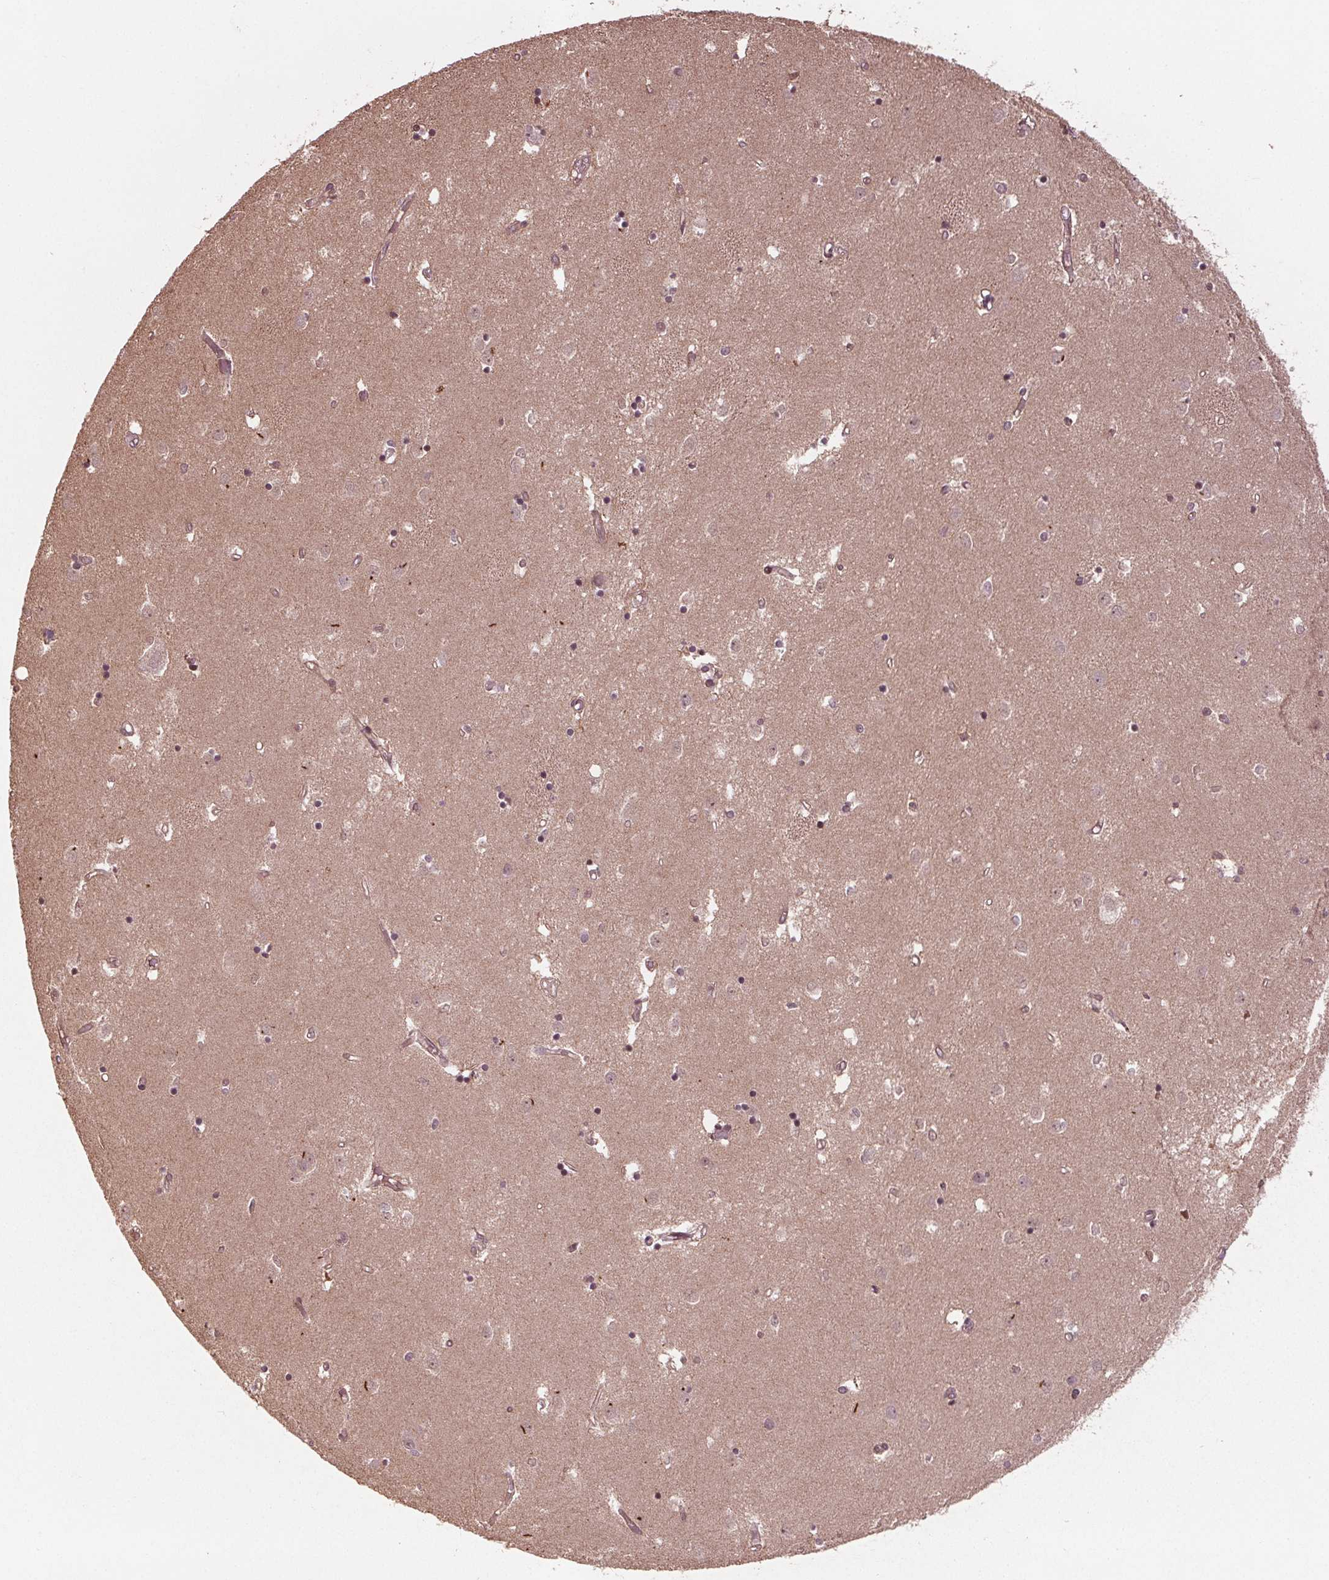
{"staining": {"intensity": "negative", "quantity": "none", "location": "none"}, "tissue": "caudate", "cell_type": "Glial cells", "image_type": "normal", "snomed": [{"axis": "morphology", "description": "Normal tissue, NOS"}, {"axis": "topography", "description": "Lateral ventricle wall"}], "caption": "Protein analysis of benign caudate displays no significant positivity in glial cells.", "gene": "BTBD1", "patient": {"sex": "male", "age": 54}}